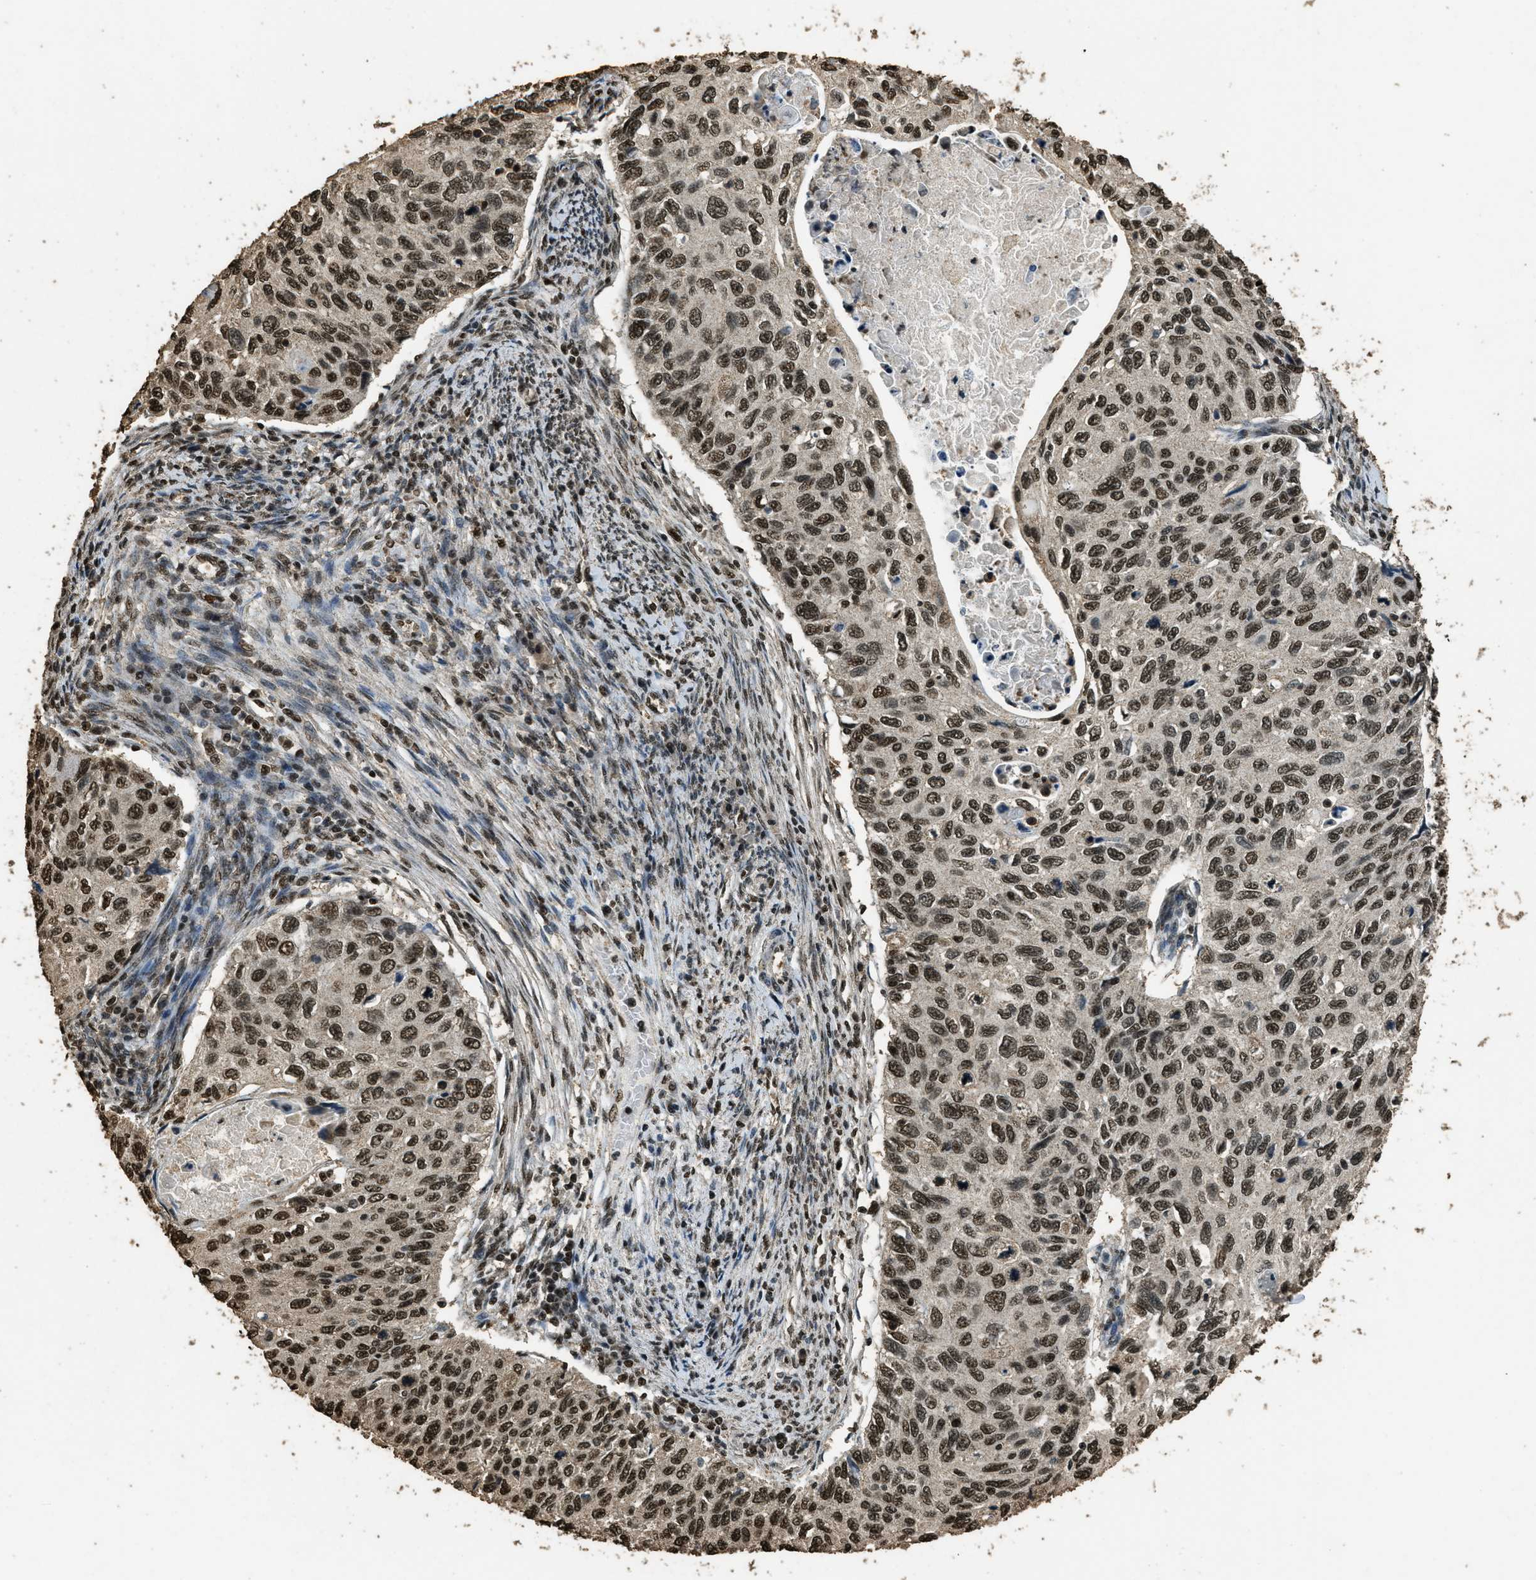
{"staining": {"intensity": "strong", "quantity": ">75%", "location": "nuclear"}, "tissue": "cervical cancer", "cell_type": "Tumor cells", "image_type": "cancer", "snomed": [{"axis": "morphology", "description": "Squamous cell carcinoma, NOS"}, {"axis": "topography", "description": "Cervix"}], "caption": "An immunohistochemistry image of neoplastic tissue is shown. Protein staining in brown highlights strong nuclear positivity in squamous cell carcinoma (cervical) within tumor cells.", "gene": "MYB", "patient": {"sex": "female", "age": 70}}